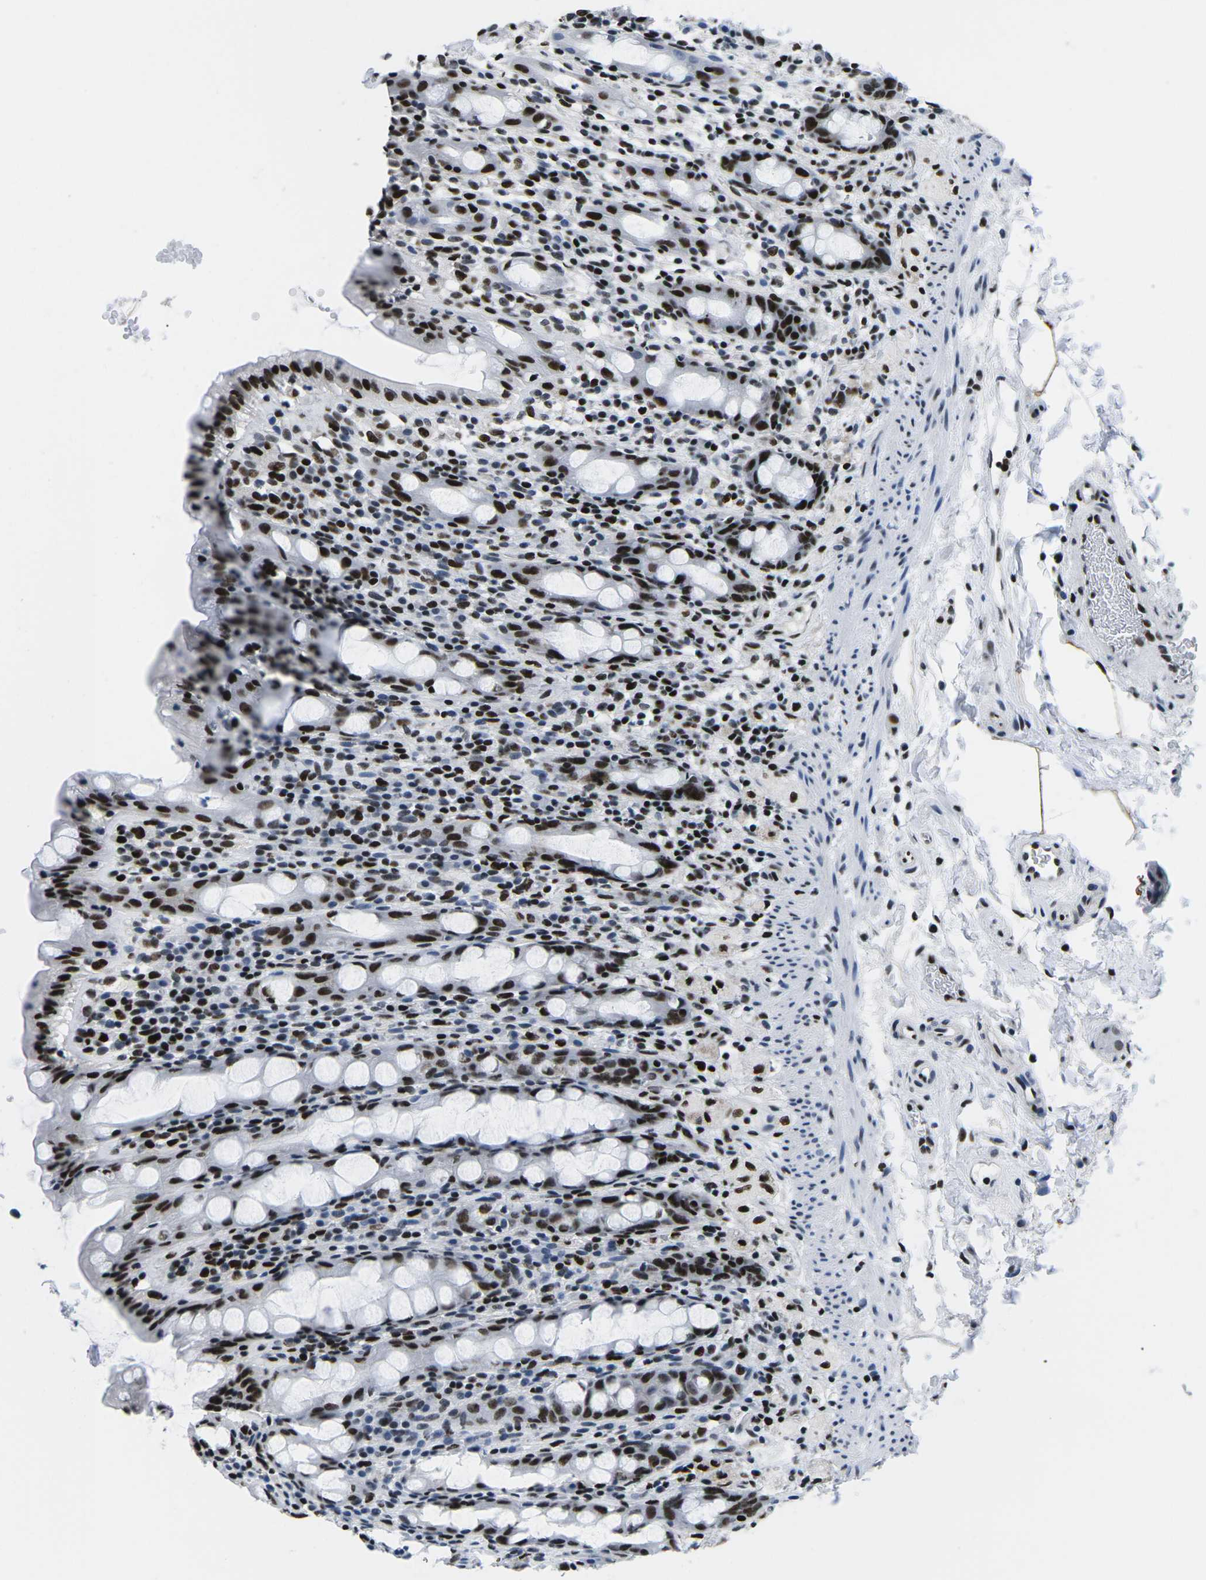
{"staining": {"intensity": "strong", "quantity": "25%-75%", "location": "nuclear"}, "tissue": "rectum", "cell_type": "Glandular cells", "image_type": "normal", "snomed": [{"axis": "morphology", "description": "Normal tissue, NOS"}, {"axis": "topography", "description": "Rectum"}], "caption": "An immunohistochemistry (IHC) histopathology image of unremarkable tissue is shown. Protein staining in brown highlights strong nuclear positivity in rectum within glandular cells.", "gene": "ATF1", "patient": {"sex": "male", "age": 44}}